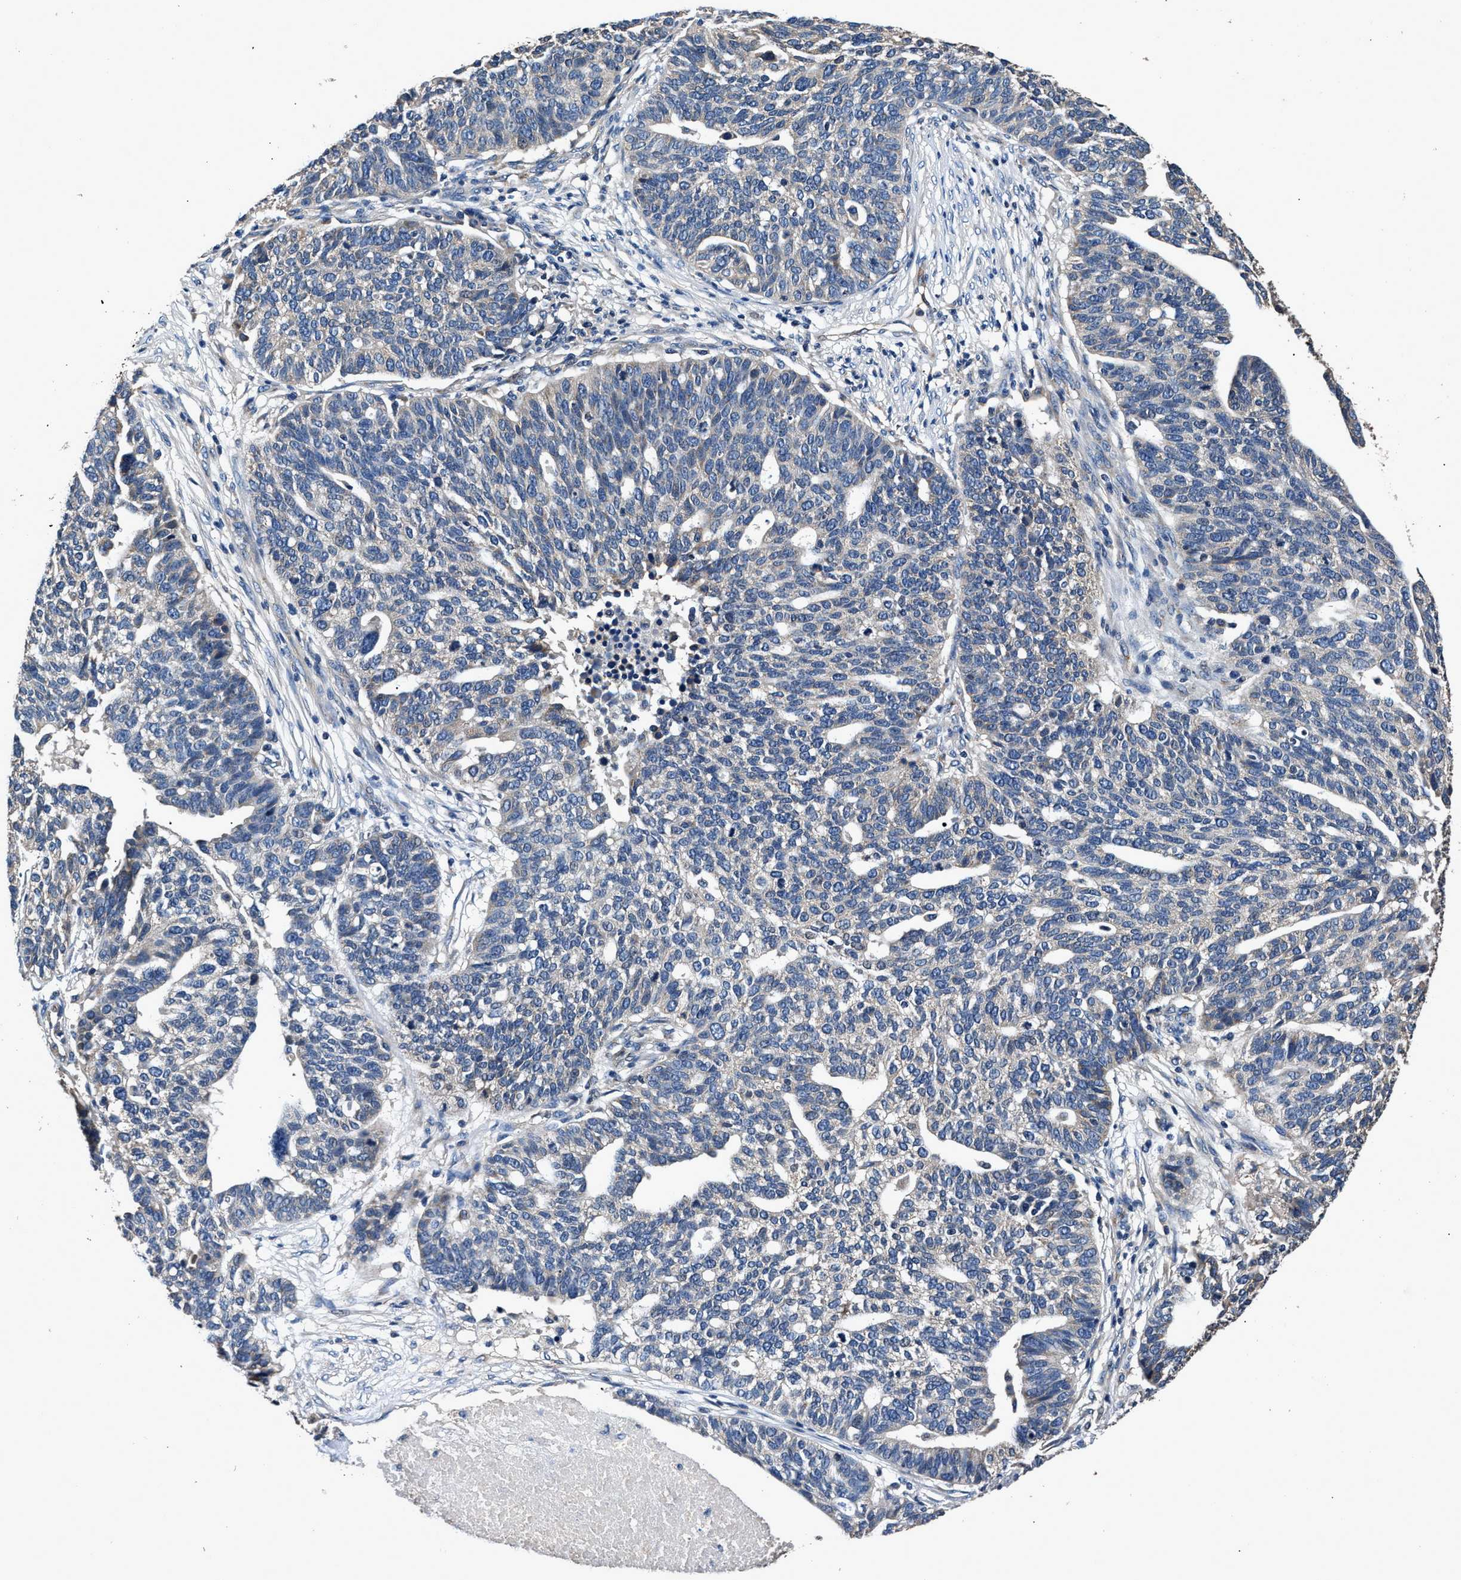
{"staining": {"intensity": "negative", "quantity": "none", "location": "none"}, "tissue": "ovarian cancer", "cell_type": "Tumor cells", "image_type": "cancer", "snomed": [{"axis": "morphology", "description": "Cystadenocarcinoma, serous, NOS"}, {"axis": "topography", "description": "Ovary"}], "caption": "IHC micrograph of neoplastic tissue: human ovarian cancer (serous cystadenocarcinoma) stained with DAB (3,3'-diaminobenzidine) reveals no significant protein positivity in tumor cells.", "gene": "DHRS7B", "patient": {"sex": "female", "age": 59}}